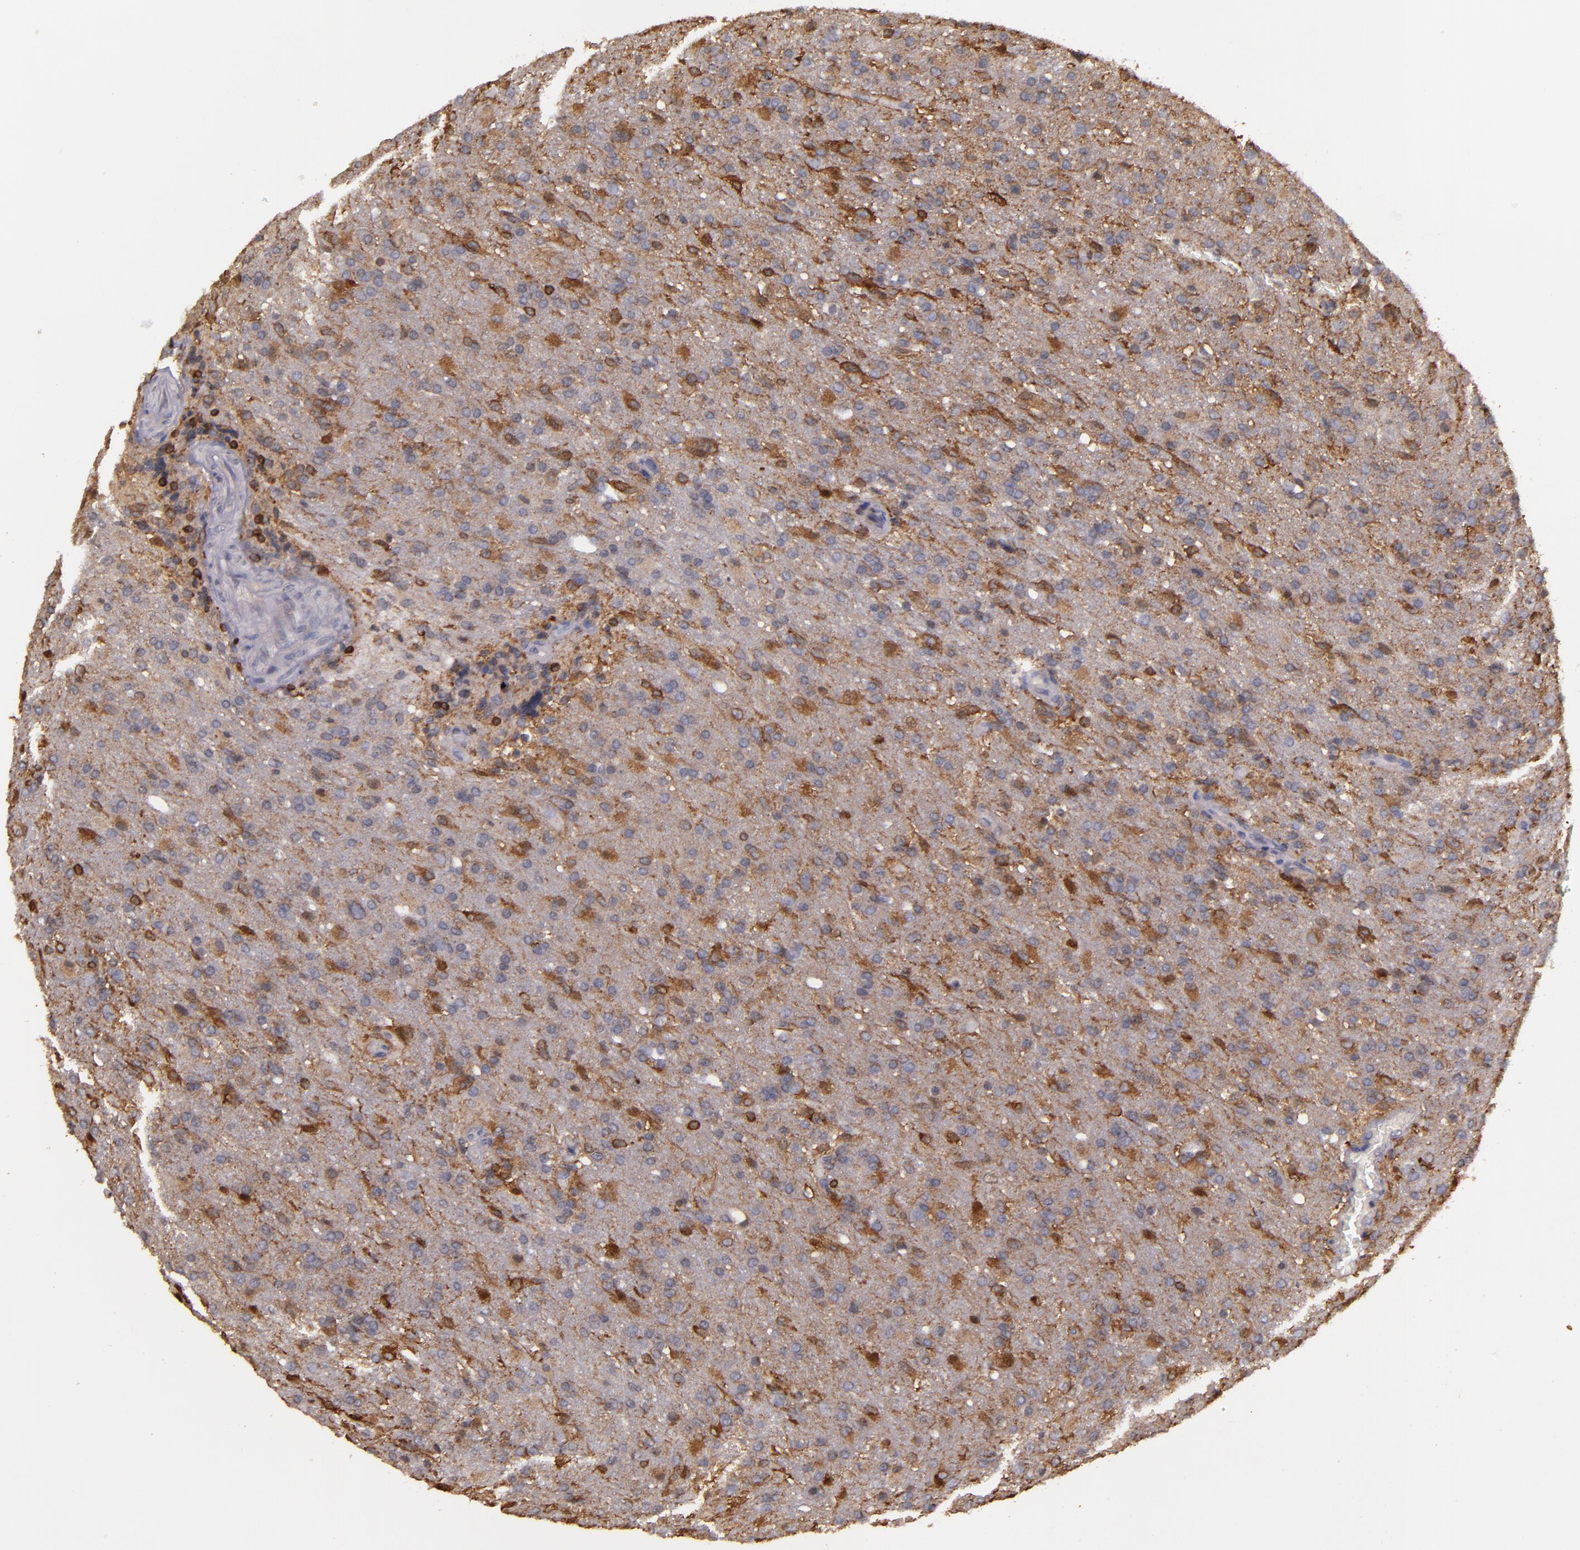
{"staining": {"intensity": "strong", "quantity": ">75%", "location": "cytoplasmic/membranous"}, "tissue": "glioma", "cell_type": "Tumor cells", "image_type": "cancer", "snomed": [{"axis": "morphology", "description": "Glioma, malignant, High grade"}, {"axis": "topography", "description": "Brain"}], "caption": "The photomicrograph shows staining of glioma, revealing strong cytoplasmic/membranous protein staining (brown color) within tumor cells.", "gene": "SLC9A3R1", "patient": {"sex": "male", "age": 68}}